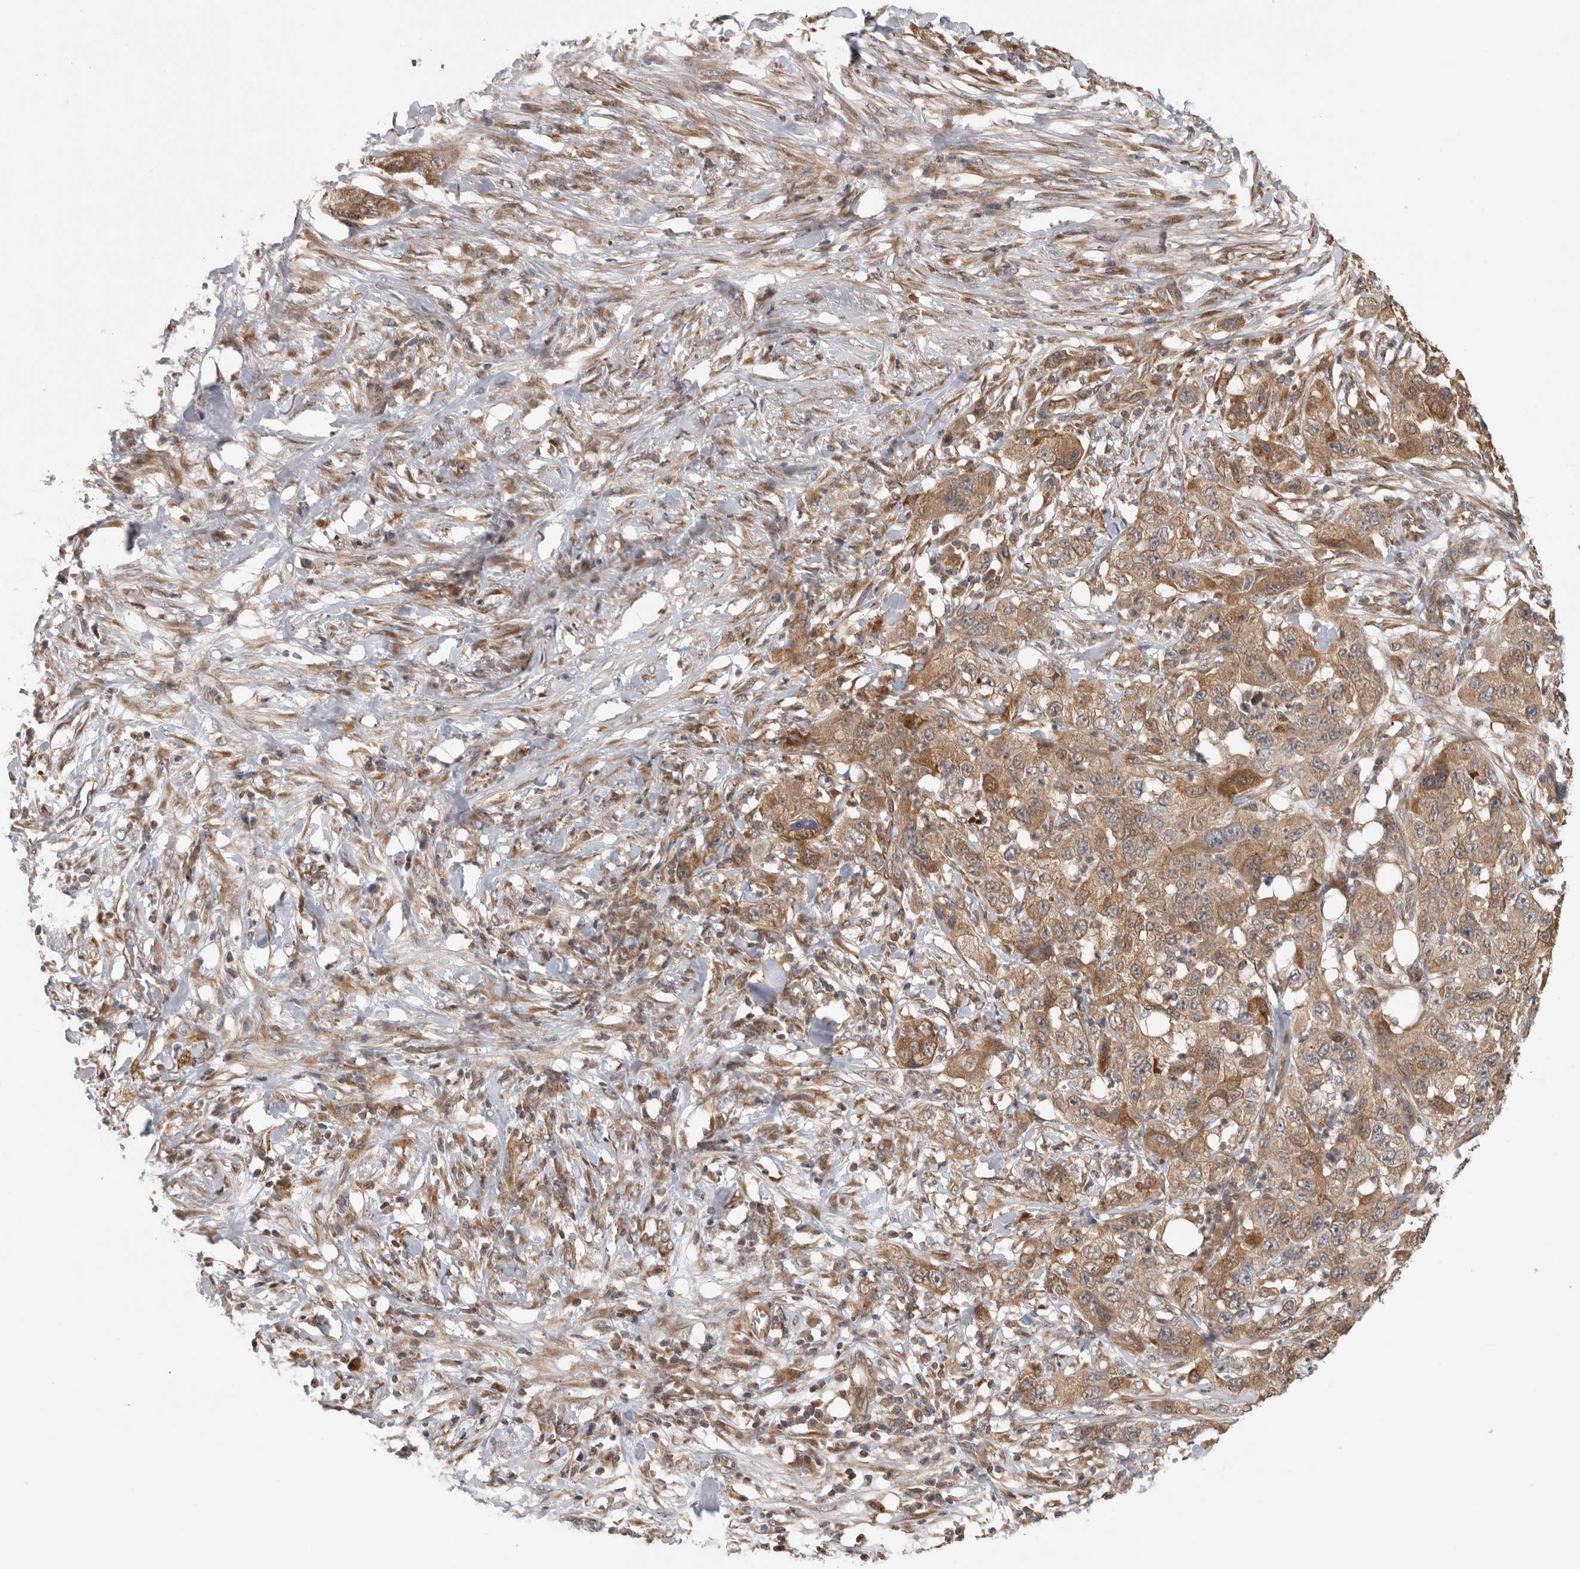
{"staining": {"intensity": "moderate", "quantity": ">75%", "location": "cytoplasmic/membranous"}, "tissue": "pancreatic cancer", "cell_type": "Tumor cells", "image_type": "cancer", "snomed": [{"axis": "morphology", "description": "Adenocarcinoma, NOS"}, {"axis": "topography", "description": "Pancreas"}], "caption": "High-magnification brightfield microscopy of pancreatic adenocarcinoma stained with DAB (brown) and counterstained with hematoxylin (blue). tumor cells exhibit moderate cytoplasmic/membranous positivity is appreciated in about>75% of cells.", "gene": "PARP6", "patient": {"sex": "female", "age": 78}}